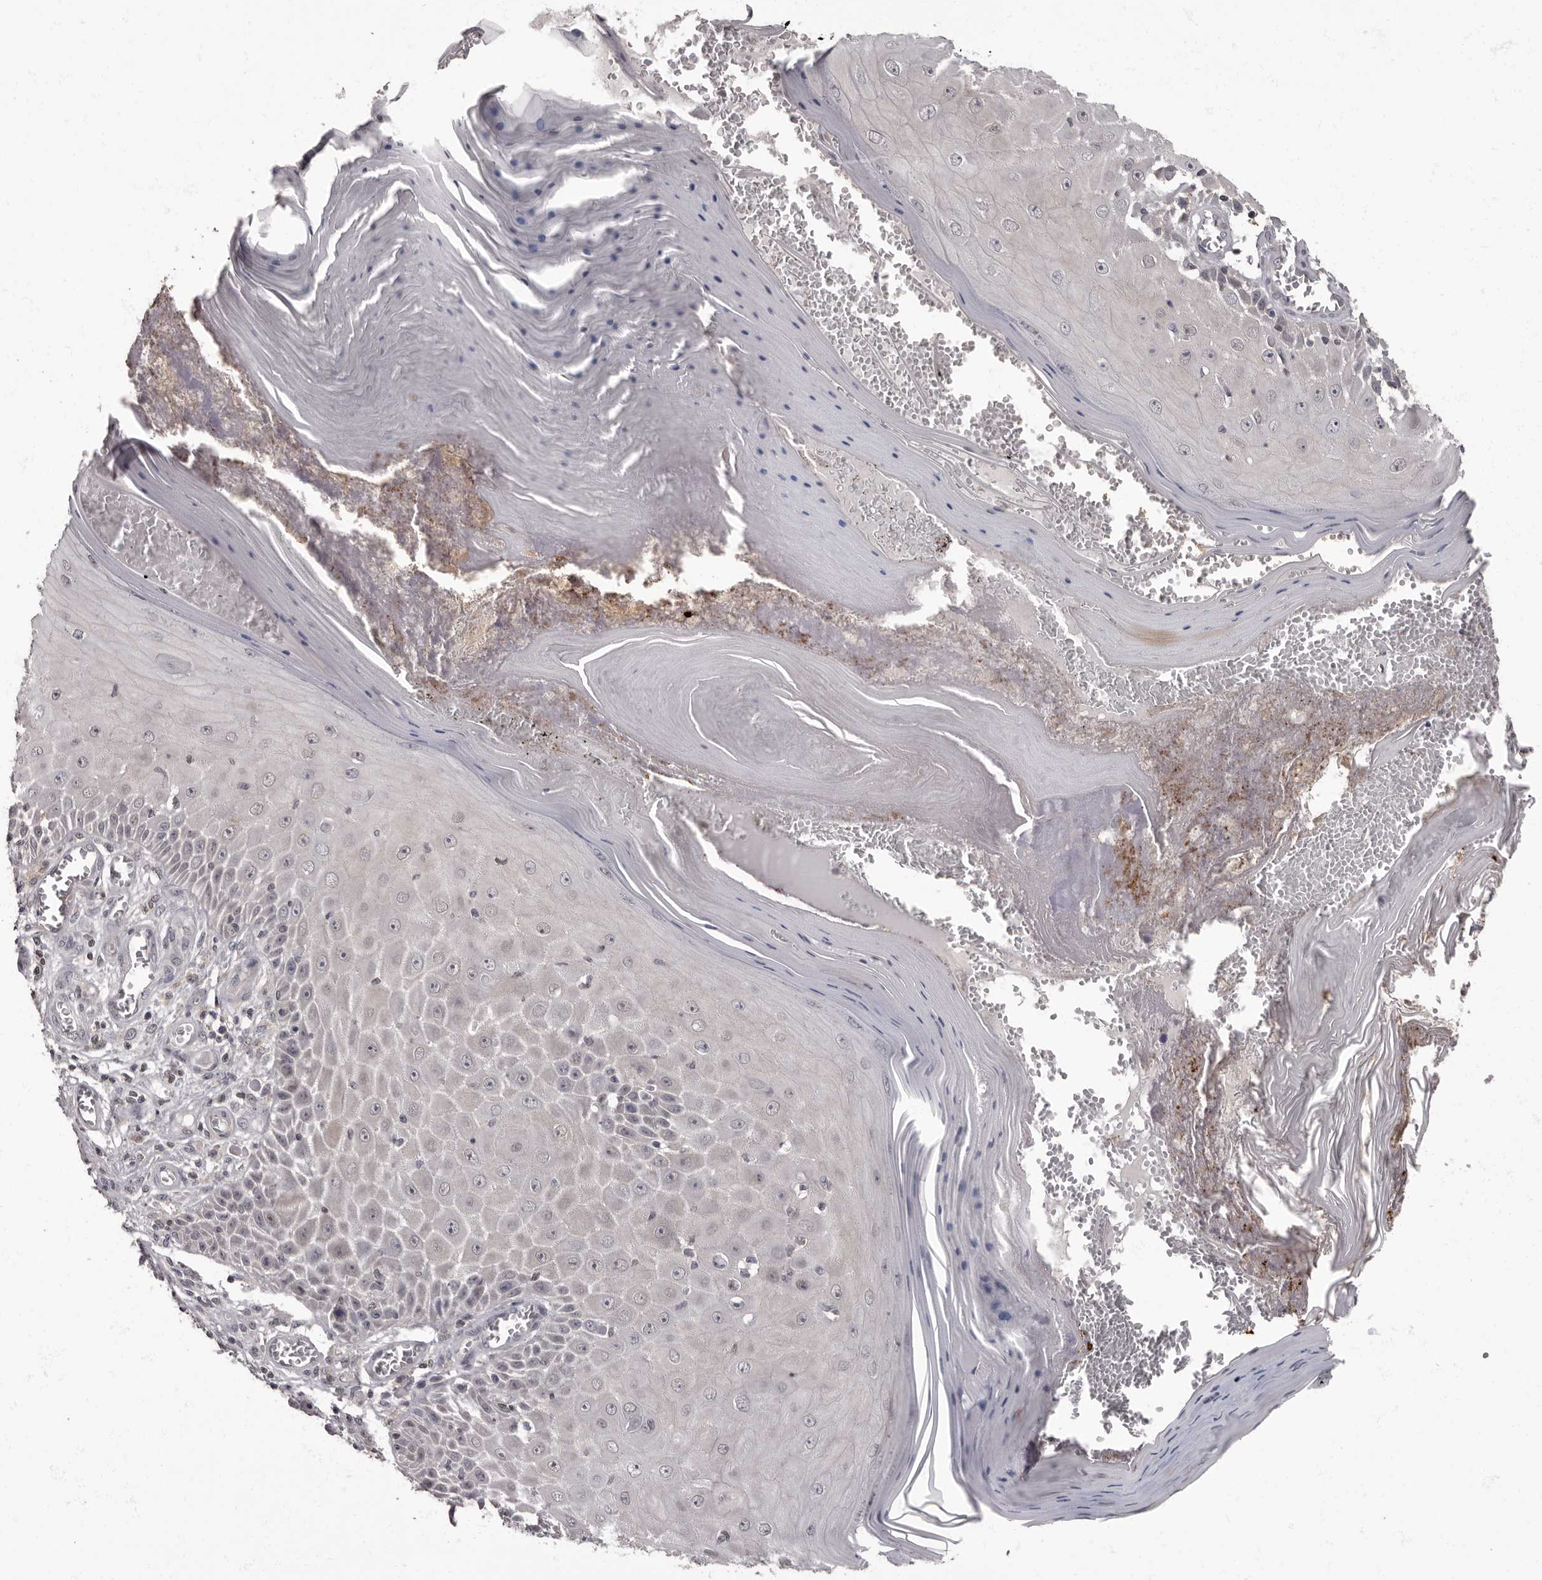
{"staining": {"intensity": "weak", "quantity": "<25%", "location": "nuclear"}, "tissue": "skin cancer", "cell_type": "Tumor cells", "image_type": "cancer", "snomed": [{"axis": "morphology", "description": "Squamous cell carcinoma, NOS"}, {"axis": "topography", "description": "Skin"}], "caption": "Human skin squamous cell carcinoma stained for a protein using immunohistochemistry (IHC) reveals no expression in tumor cells.", "gene": "C1orf50", "patient": {"sex": "female", "age": 73}}